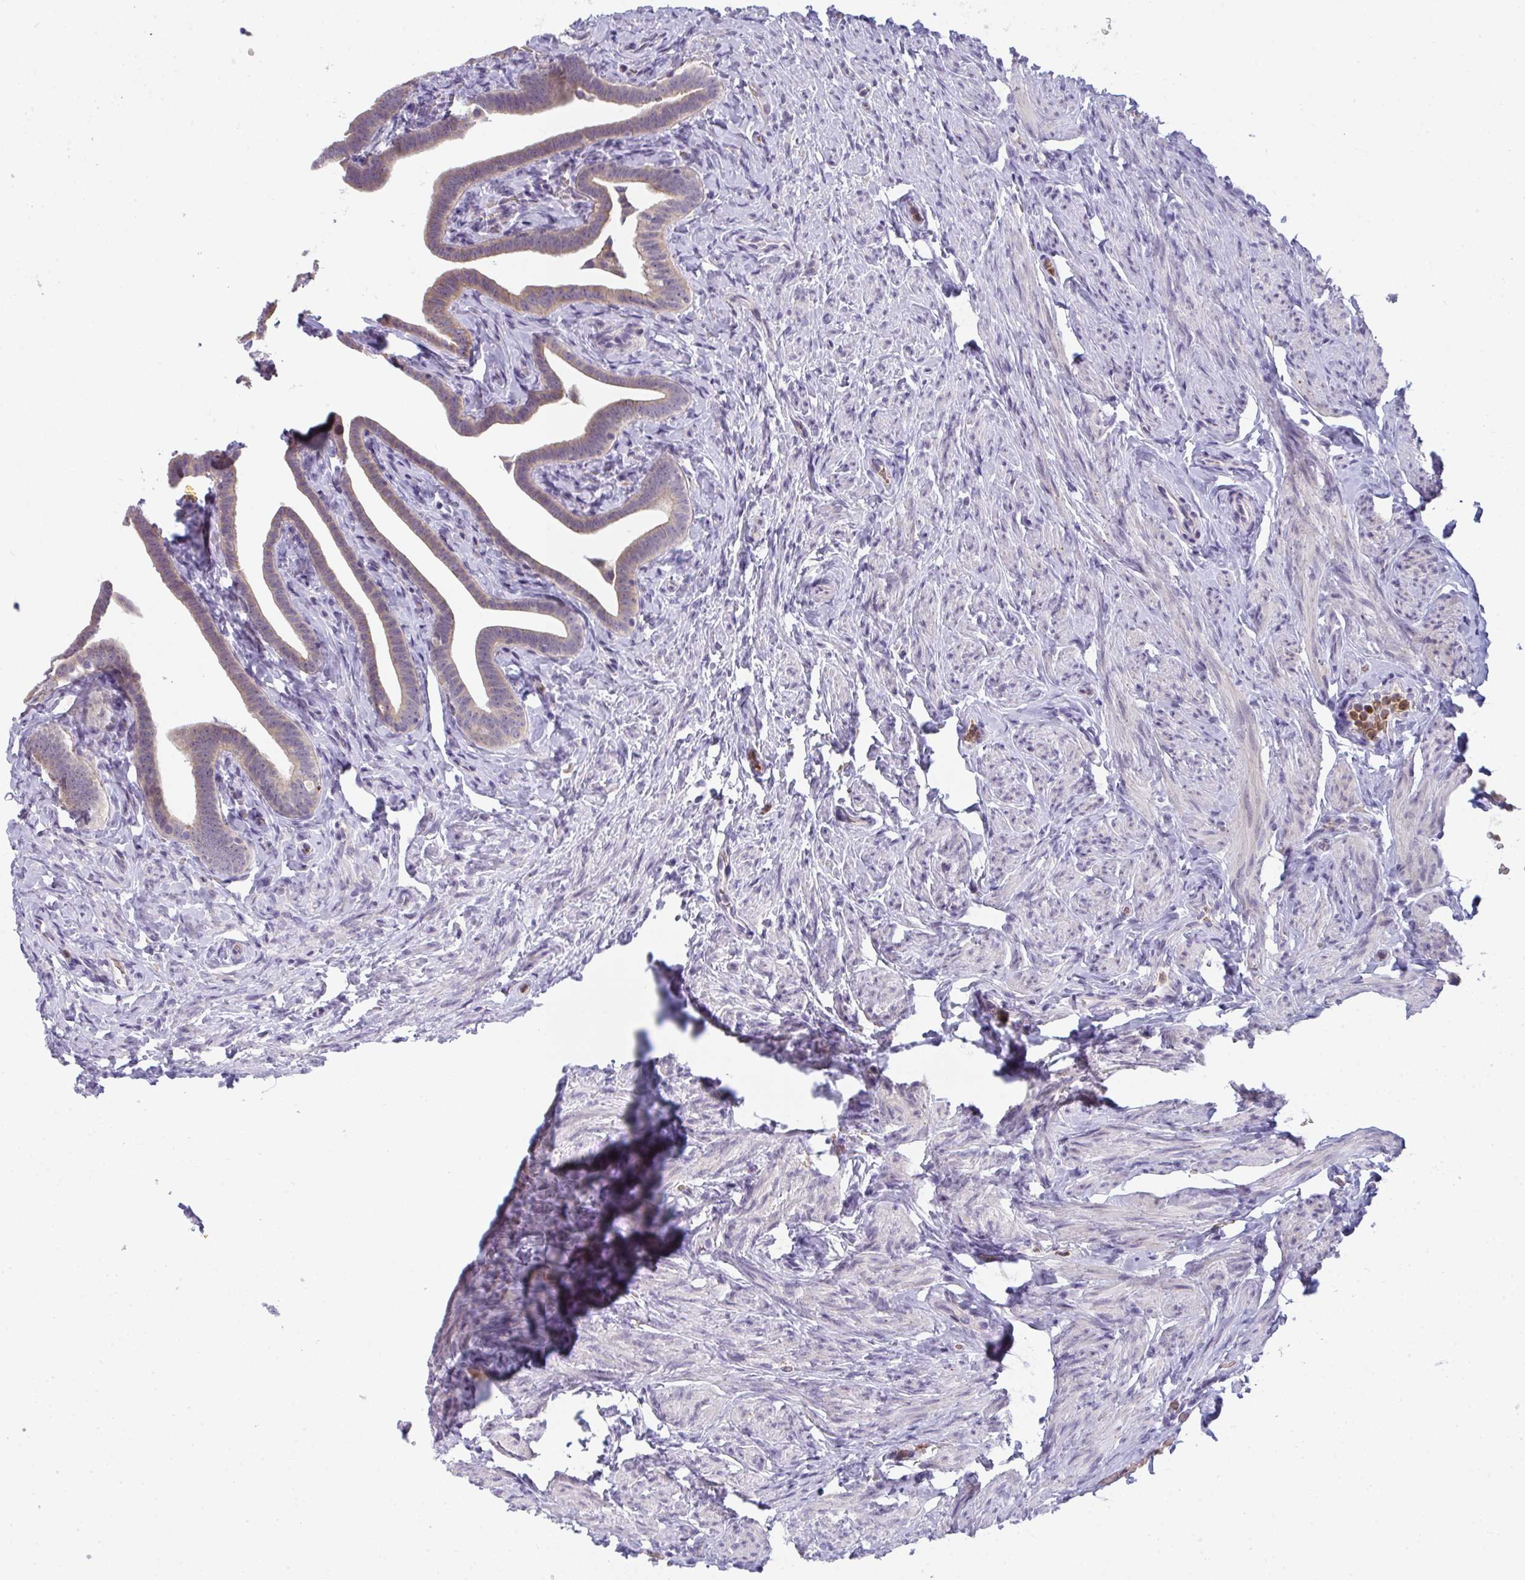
{"staining": {"intensity": "weak", "quantity": "25%-75%", "location": "cytoplasmic/membranous"}, "tissue": "fallopian tube", "cell_type": "Glandular cells", "image_type": "normal", "snomed": [{"axis": "morphology", "description": "Normal tissue, NOS"}, {"axis": "topography", "description": "Fallopian tube"}], "caption": "Immunohistochemical staining of normal human fallopian tube reveals weak cytoplasmic/membranous protein staining in about 25%-75% of glandular cells. Using DAB (brown) and hematoxylin (blue) stains, captured at high magnification using brightfield microscopy.", "gene": "RIOK1", "patient": {"sex": "female", "age": 69}}